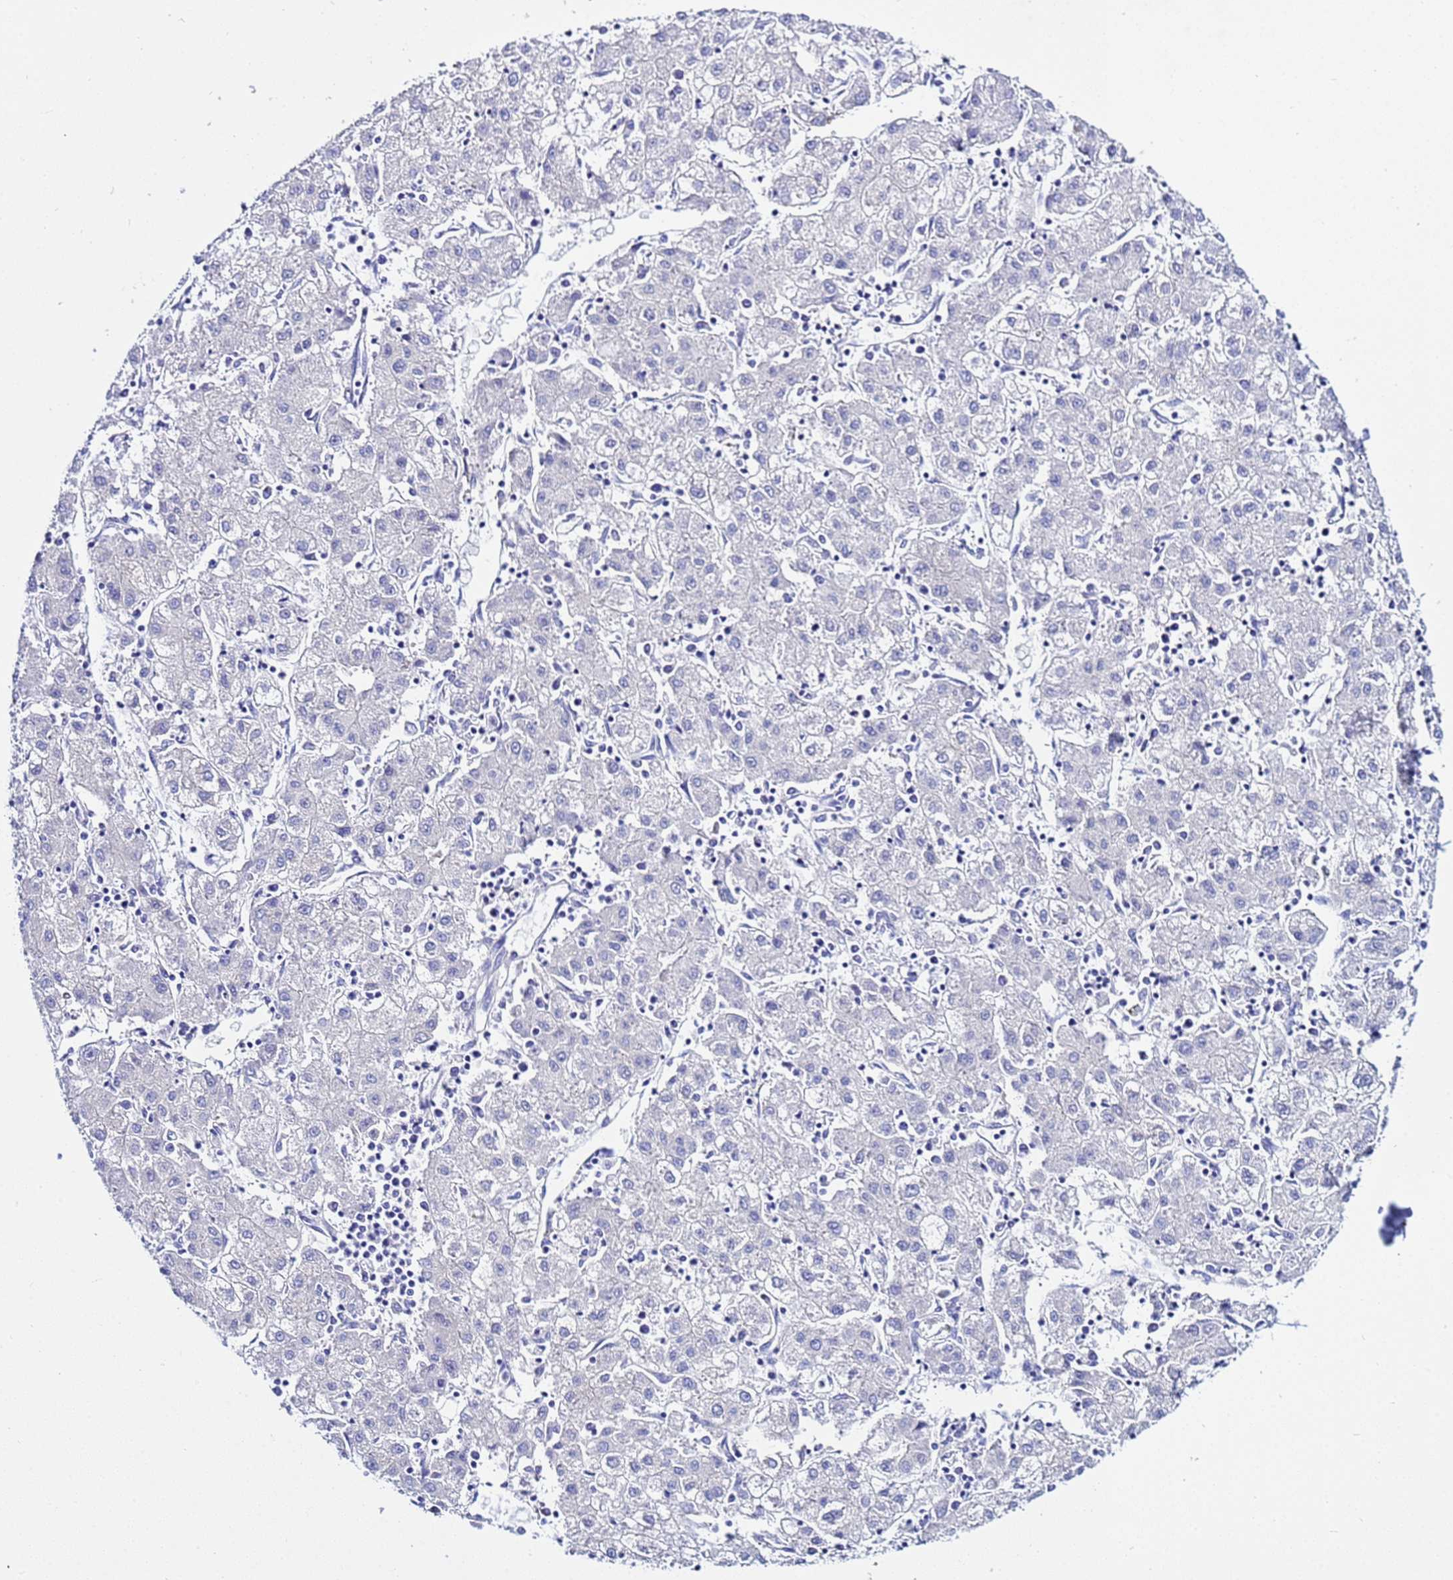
{"staining": {"intensity": "negative", "quantity": "none", "location": "none"}, "tissue": "liver cancer", "cell_type": "Tumor cells", "image_type": "cancer", "snomed": [{"axis": "morphology", "description": "Carcinoma, Hepatocellular, NOS"}, {"axis": "topography", "description": "Liver"}], "caption": "Immunohistochemistry of human liver cancer displays no positivity in tumor cells.", "gene": "USP18", "patient": {"sex": "male", "age": 72}}